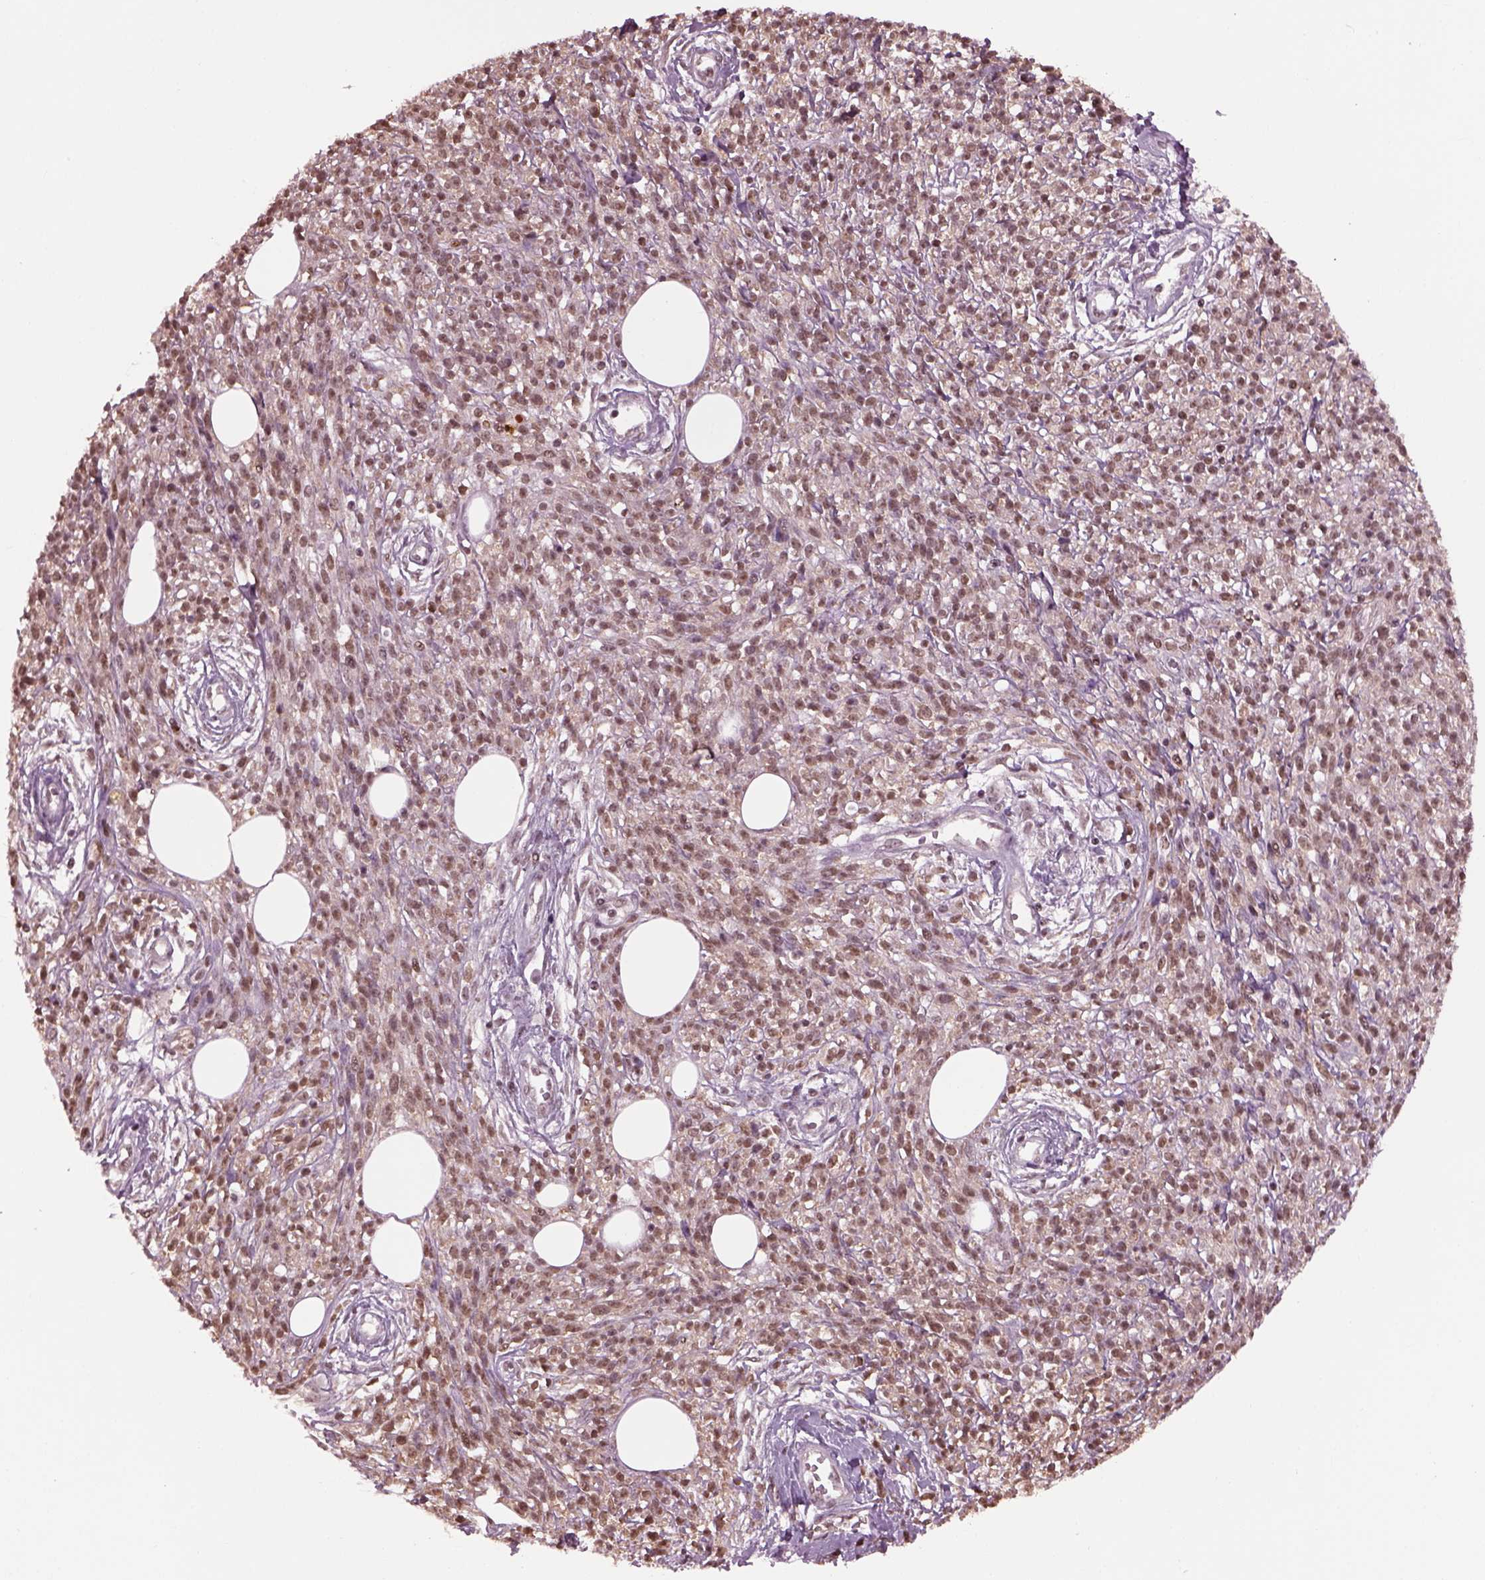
{"staining": {"intensity": "moderate", "quantity": ">75%", "location": "nuclear"}, "tissue": "melanoma", "cell_type": "Tumor cells", "image_type": "cancer", "snomed": [{"axis": "morphology", "description": "Malignant melanoma, NOS"}, {"axis": "topography", "description": "Skin"}, {"axis": "topography", "description": "Skin of trunk"}], "caption": "Melanoma tissue reveals moderate nuclear staining in approximately >75% of tumor cells, visualized by immunohistochemistry.", "gene": "RUVBL2", "patient": {"sex": "male", "age": 74}}